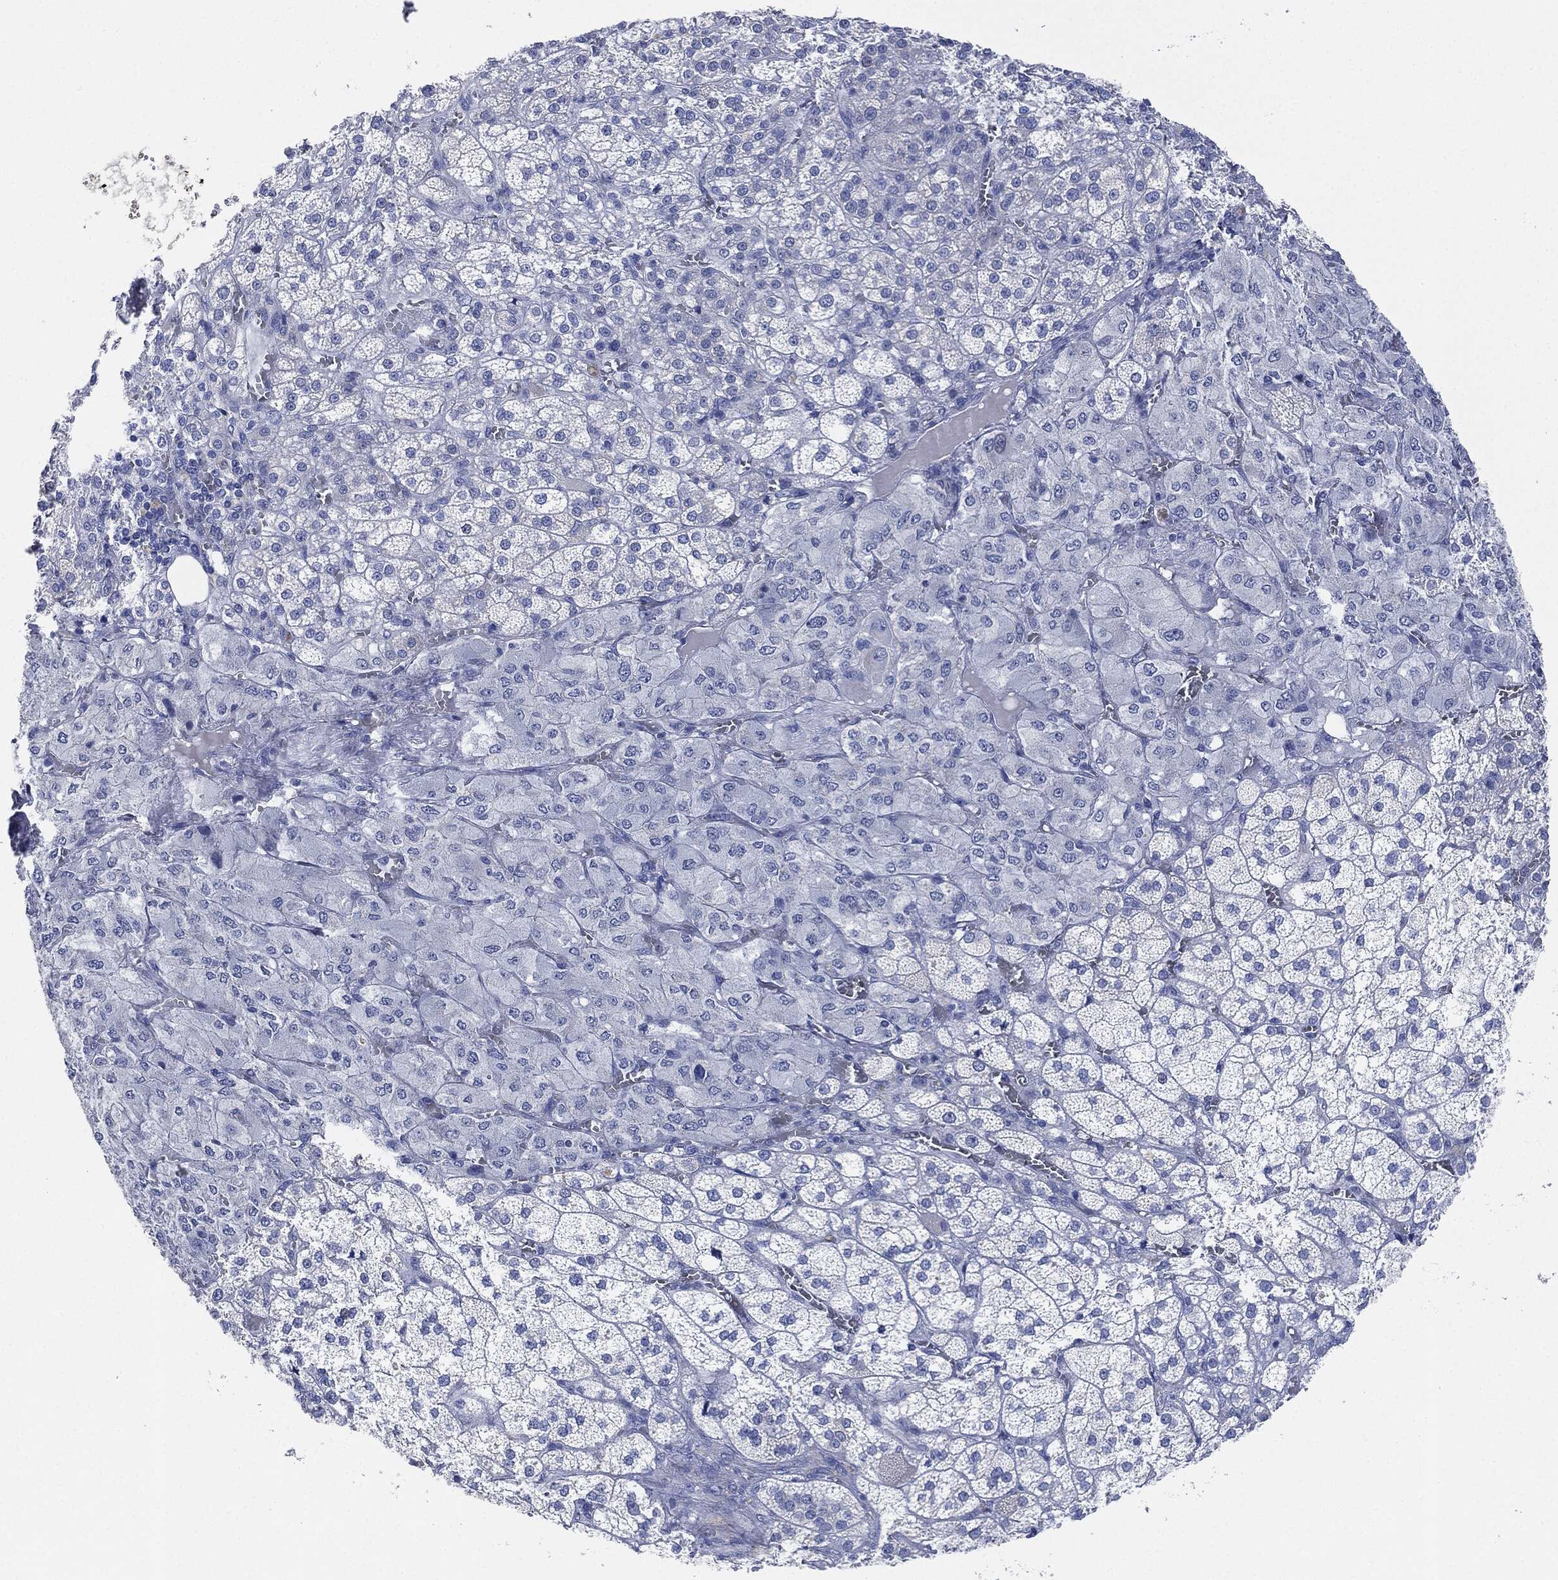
{"staining": {"intensity": "negative", "quantity": "none", "location": "none"}, "tissue": "adrenal gland", "cell_type": "Glandular cells", "image_type": "normal", "snomed": [{"axis": "morphology", "description": "Normal tissue, NOS"}, {"axis": "topography", "description": "Adrenal gland"}], "caption": "IHC of benign human adrenal gland demonstrates no staining in glandular cells.", "gene": "AFP", "patient": {"sex": "female", "age": 60}}